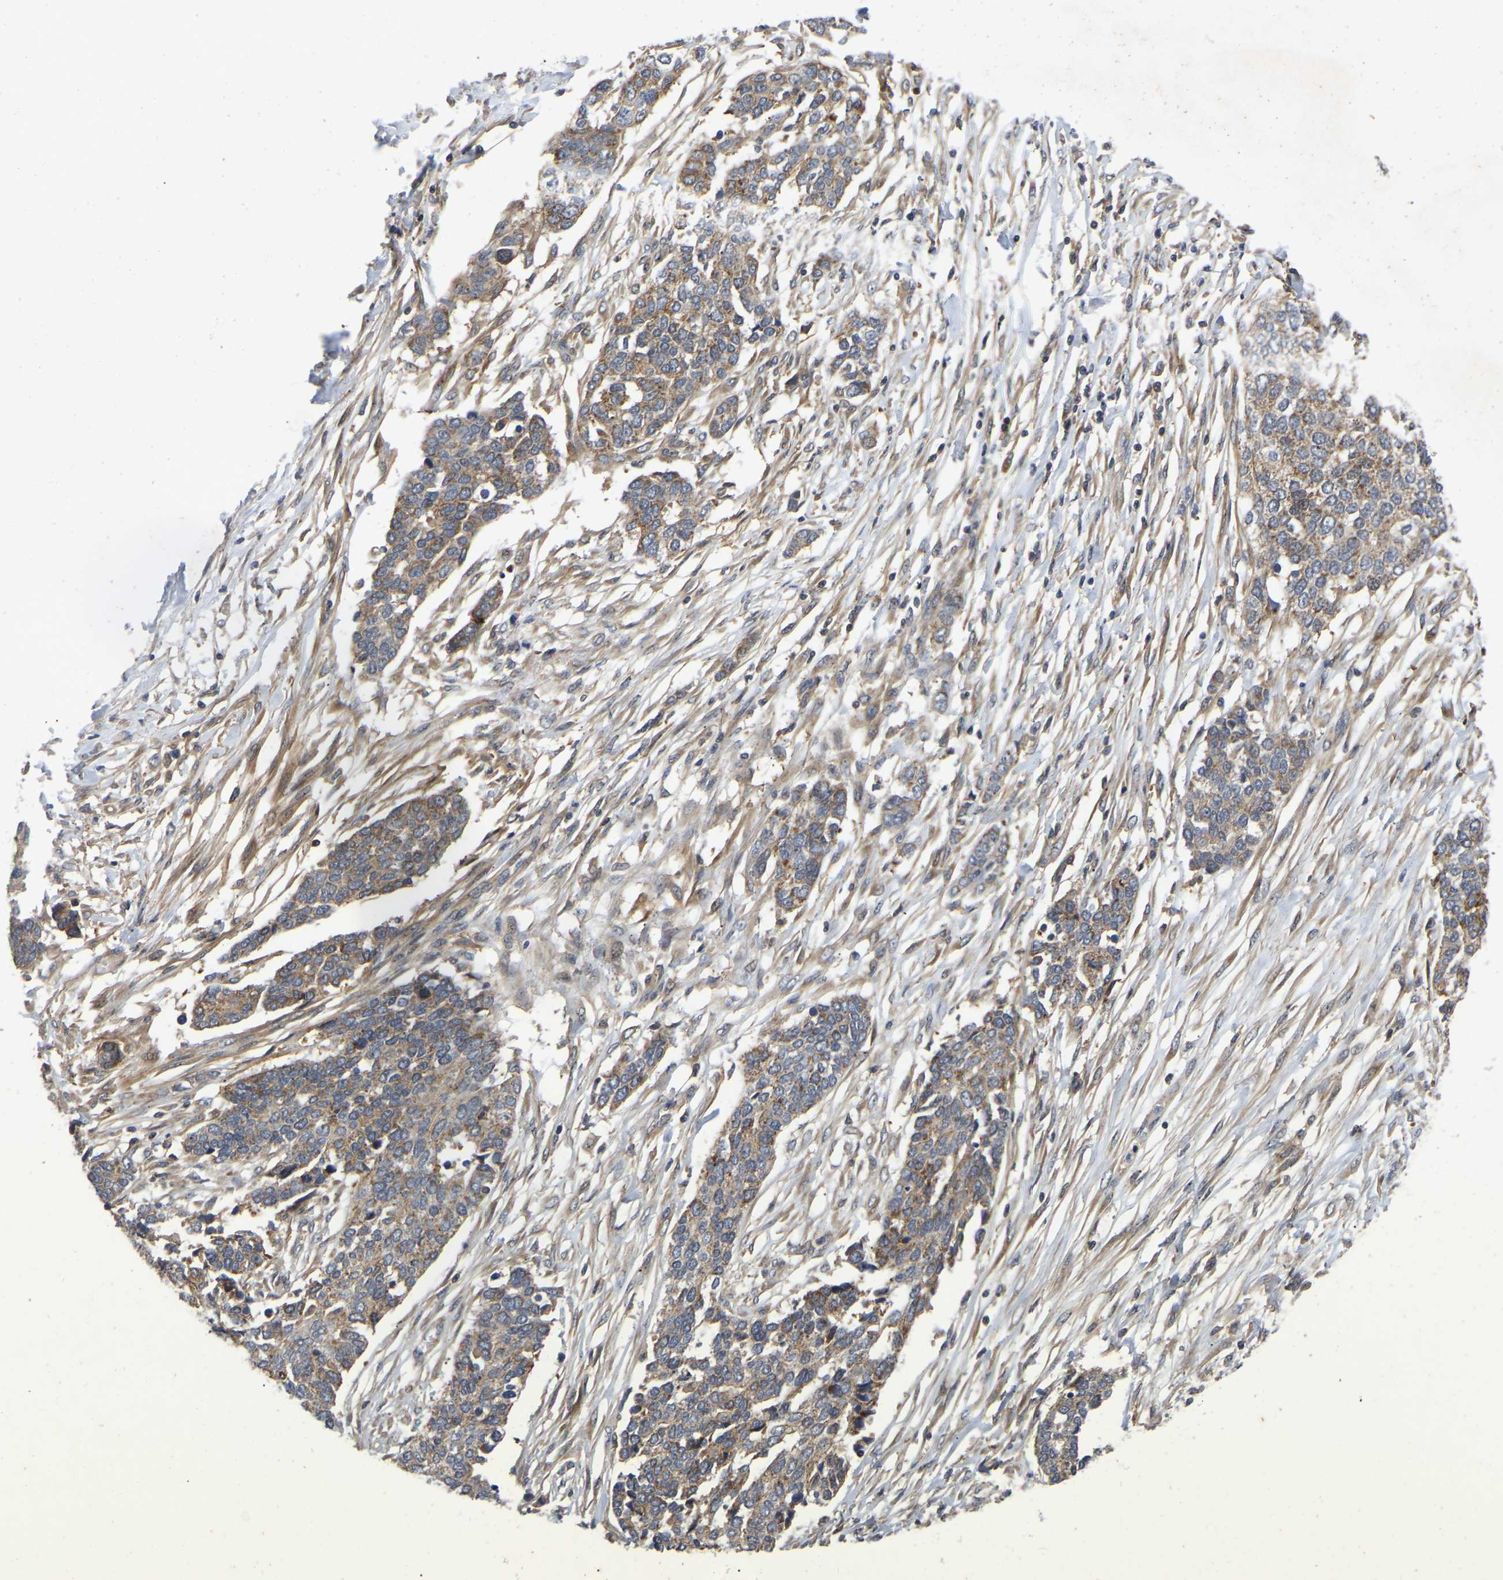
{"staining": {"intensity": "weak", "quantity": ">75%", "location": "cytoplasmic/membranous"}, "tissue": "ovarian cancer", "cell_type": "Tumor cells", "image_type": "cancer", "snomed": [{"axis": "morphology", "description": "Cystadenocarcinoma, serous, NOS"}, {"axis": "topography", "description": "Ovary"}], "caption": "A micrograph showing weak cytoplasmic/membranous staining in about >75% of tumor cells in serous cystadenocarcinoma (ovarian), as visualized by brown immunohistochemical staining.", "gene": "PRDM14", "patient": {"sex": "female", "age": 44}}